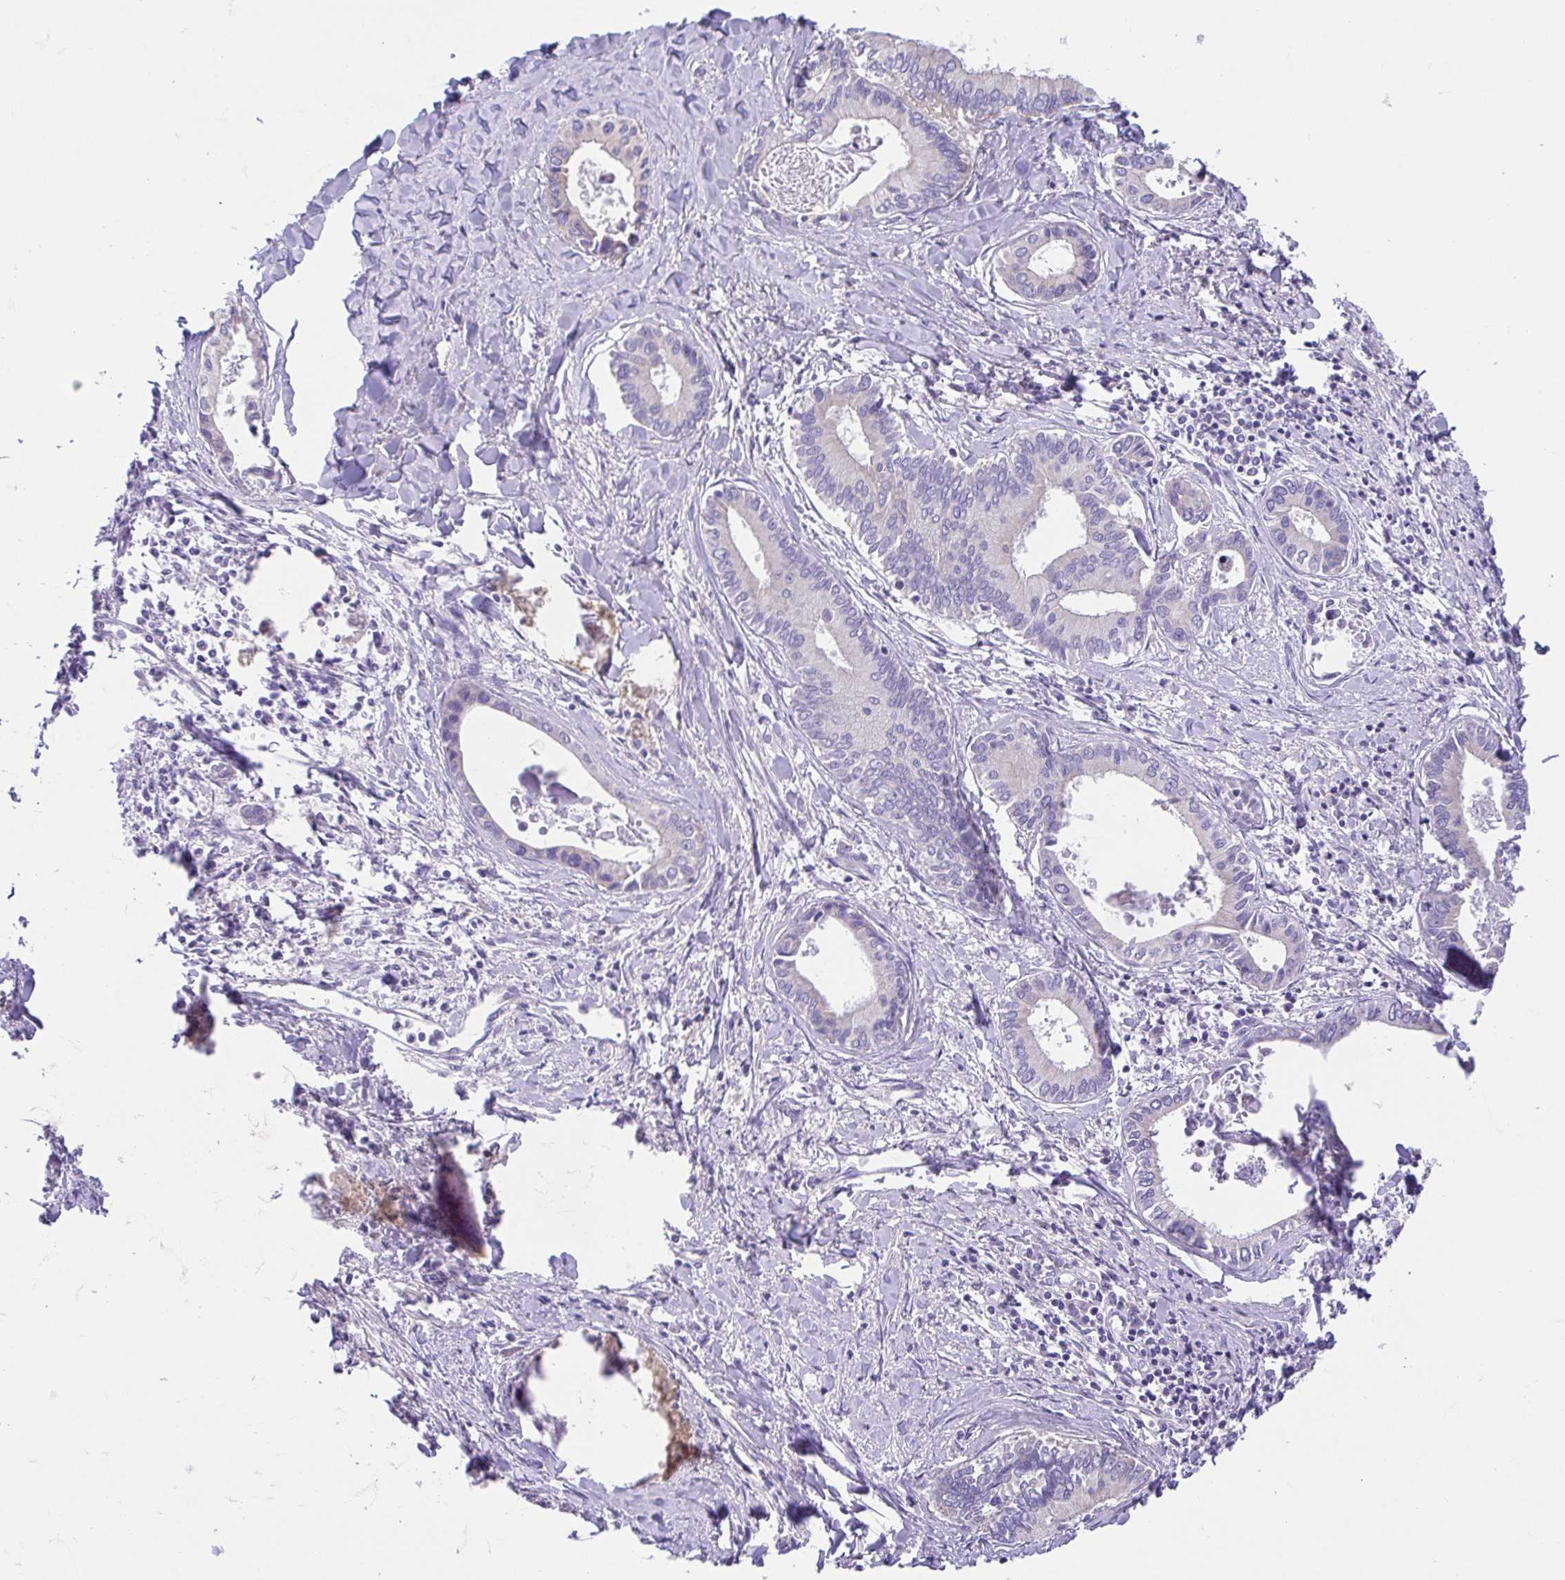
{"staining": {"intensity": "negative", "quantity": "none", "location": "none"}, "tissue": "liver cancer", "cell_type": "Tumor cells", "image_type": "cancer", "snomed": [{"axis": "morphology", "description": "Cholangiocarcinoma"}, {"axis": "topography", "description": "Liver"}], "caption": "Tumor cells are negative for protein expression in human cholangiocarcinoma (liver).", "gene": "SLC13A1", "patient": {"sex": "male", "age": 66}}